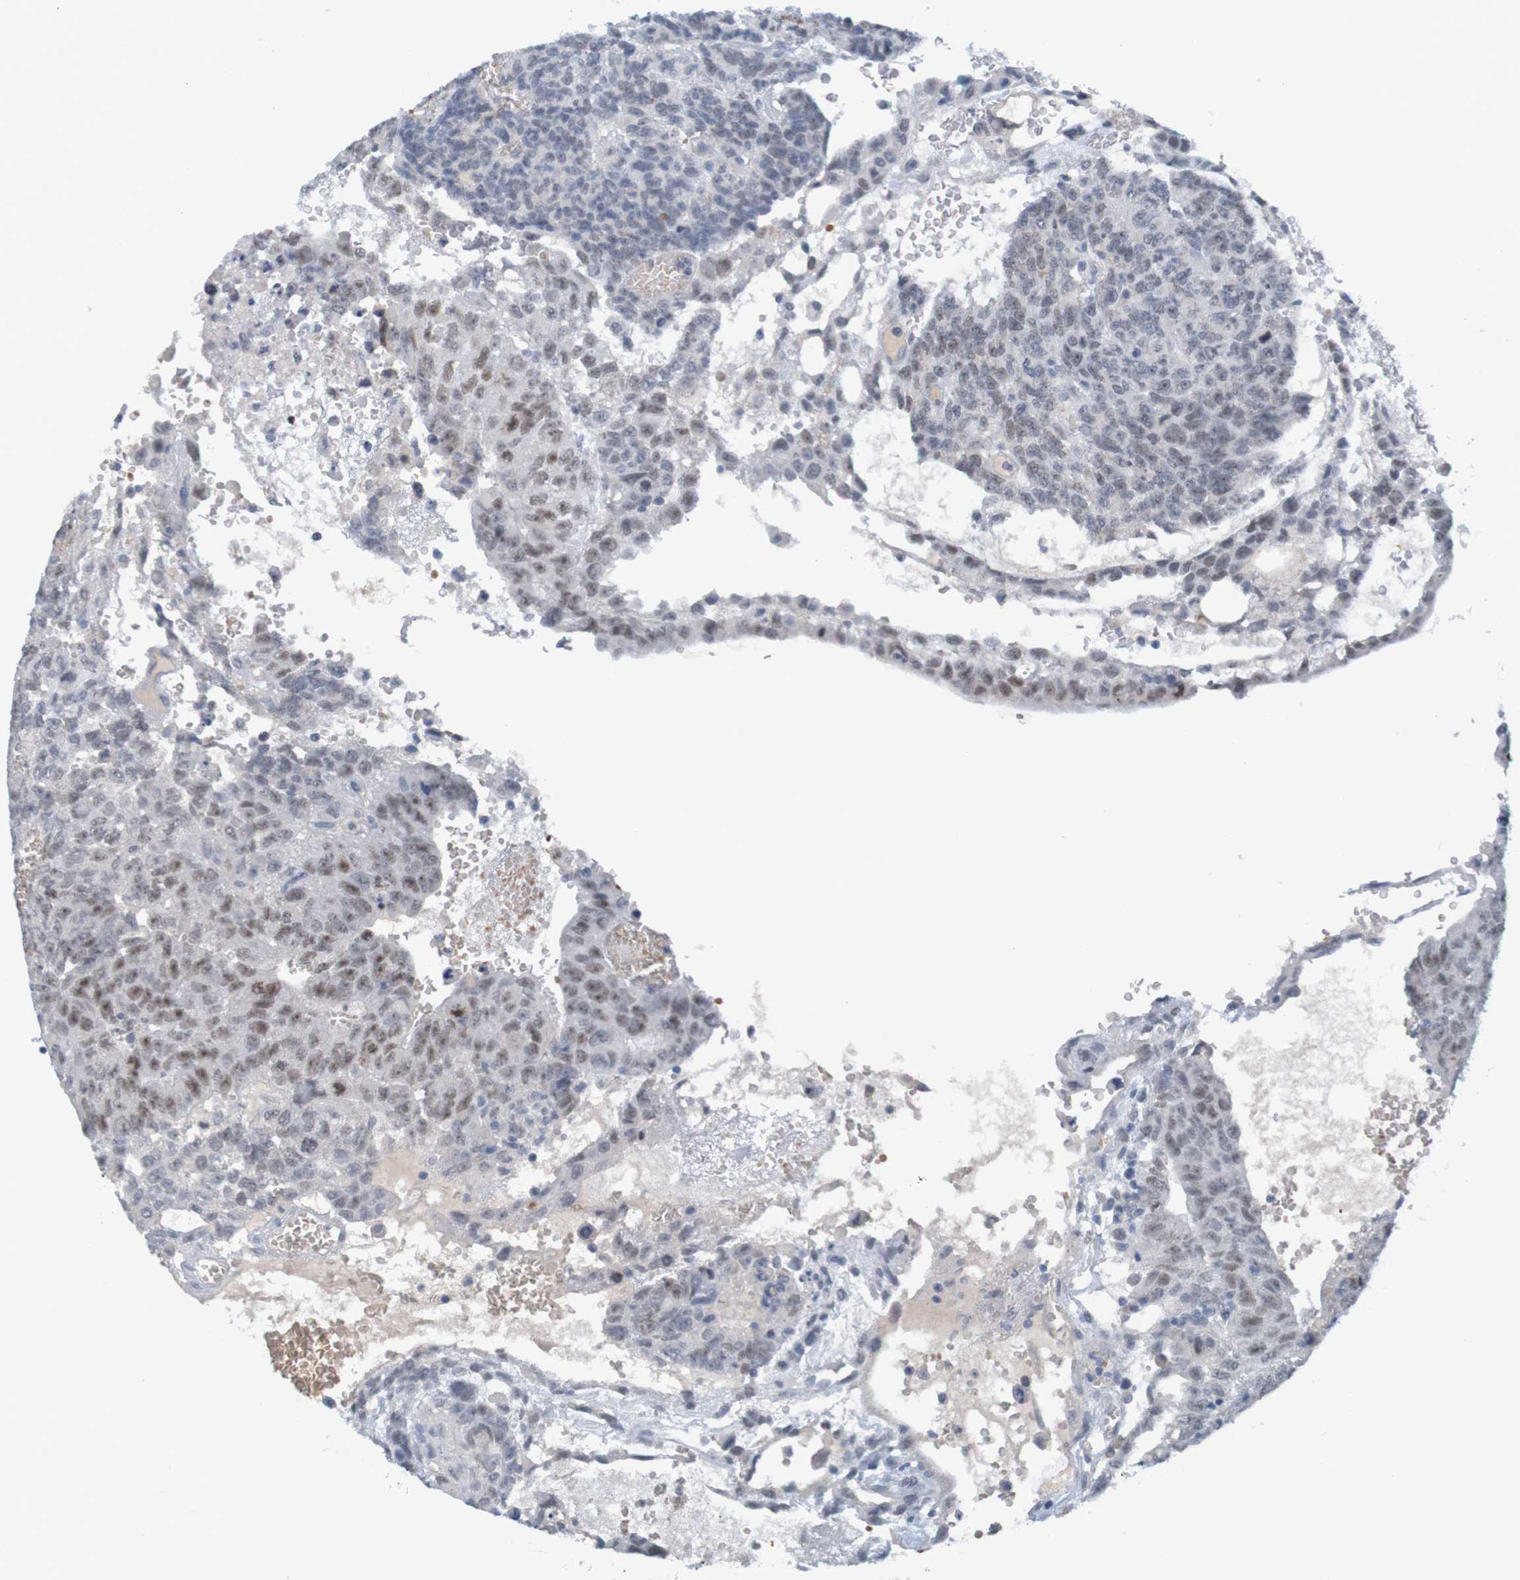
{"staining": {"intensity": "weak", "quantity": ">75%", "location": "nuclear"}, "tissue": "testis cancer", "cell_type": "Tumor cells", "image_type": "cancer", "snomed": [{"axis": "morphology", "description": "Seminoma, NOS"}, {"axis": "morphology", "description": "Carcinoma, Embryonal, NOS"}, {"axis": "topography", "description": "Testis"}], "caption": "Brown immunohistochemical staining in testis cancer (embryonal carcinoma) reveals weak nuclear staining in approximately >75% of tumor cells.", "gene": "USP36", "patient": {"sex": "male", "age": 52}}